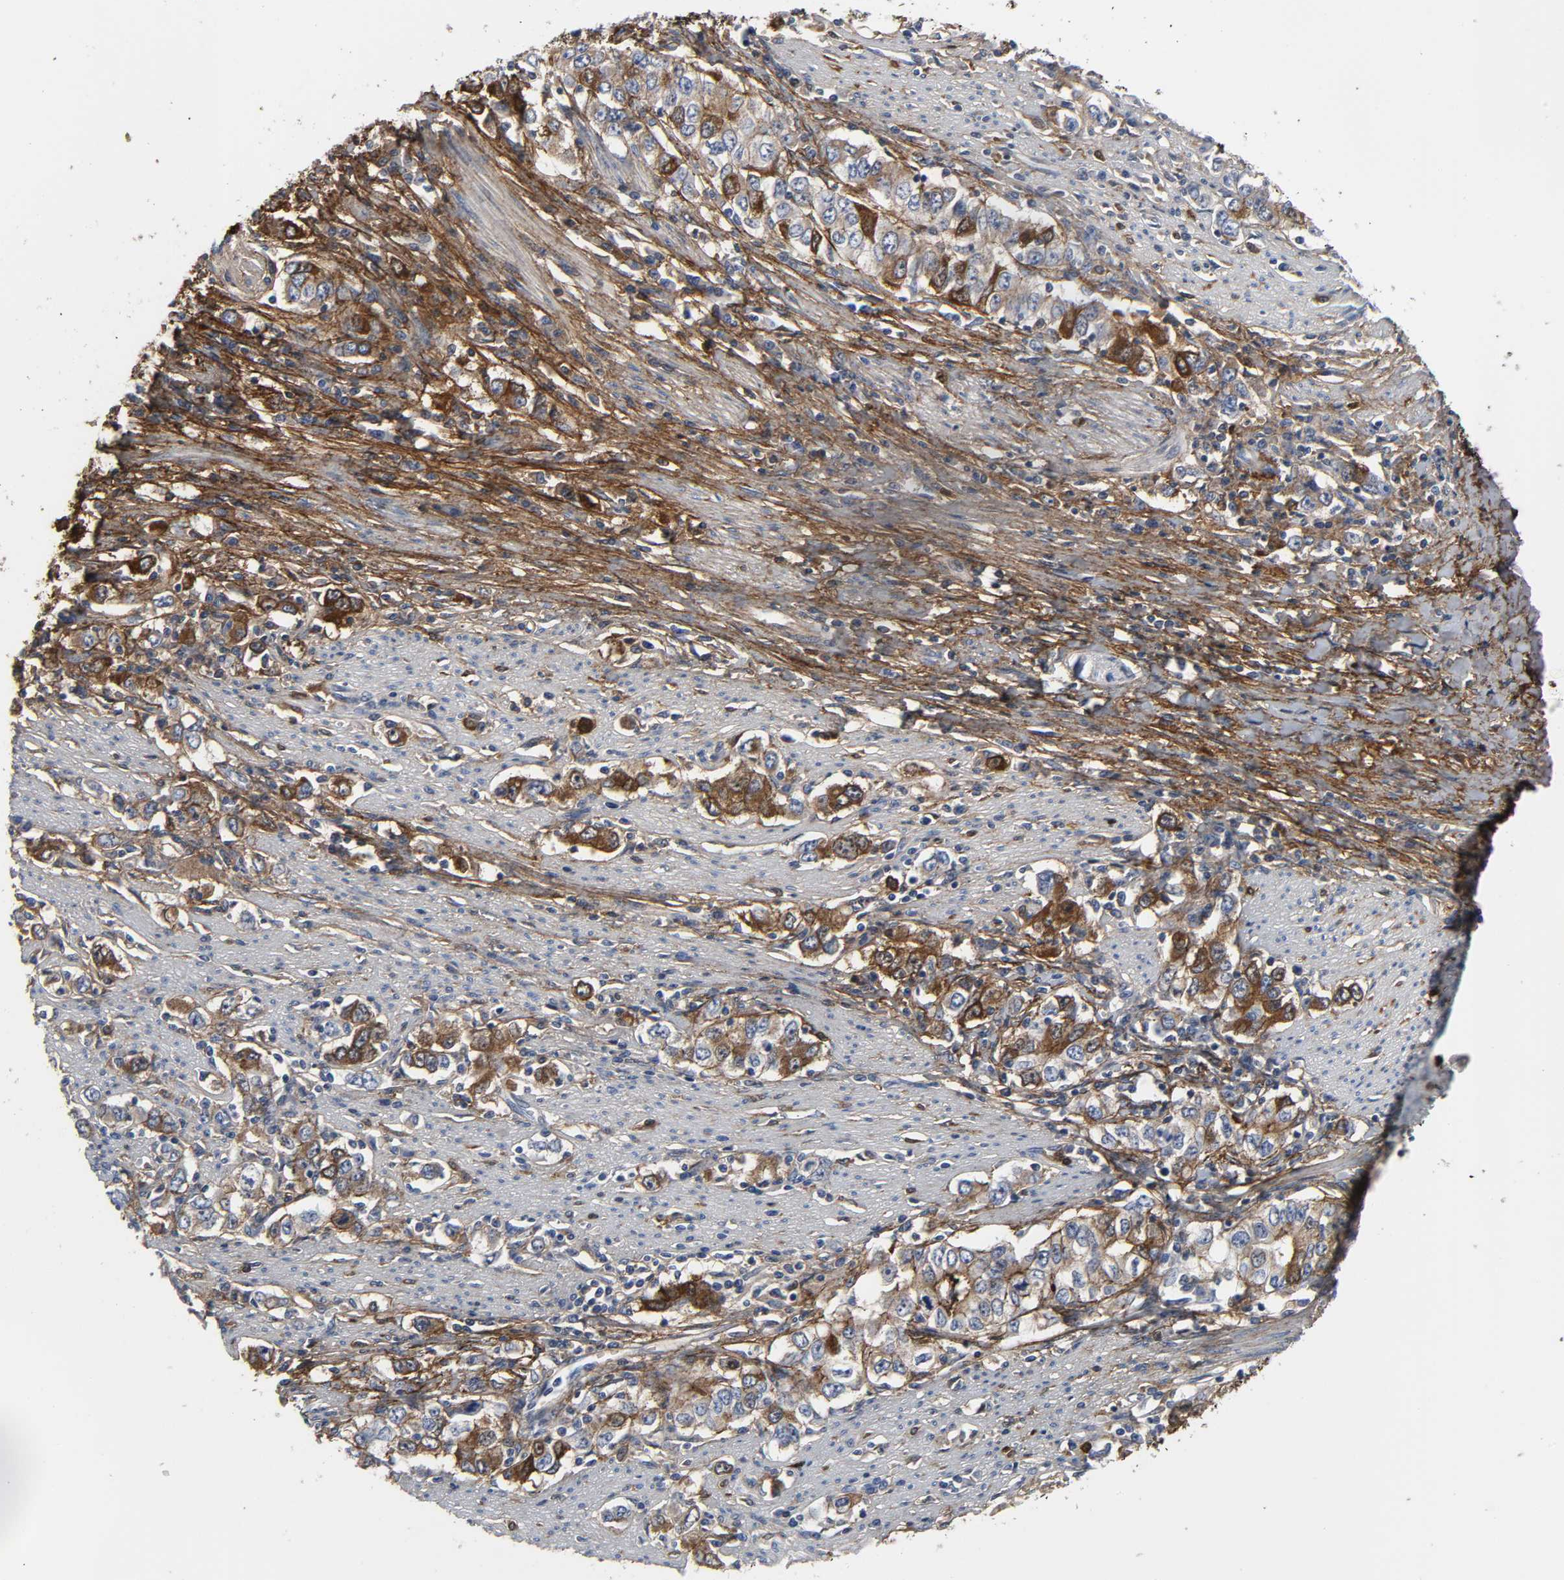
{"staining": {"intensity": "strong", "quantity": "25%-75%", "location": "cytoplasmic/membranous"}, "tissue": "stomach cancer", "cell_type": "Tumor cells", "image_type": "cancer", "snomed": [{"axis": "morphology", "description": "Adenocarcinoma, NOS"}, {"axis": "topography", "description": "Stomach, lower"}], "caption": "Stomach cancer was stained to show a protein in brown. There is high levels of strong cytoplasmic/membranous staining in approximately 25%-75% of tumor cells.", "gene": "FBLN1", "patient": {"sex": "female", "age": 72}}